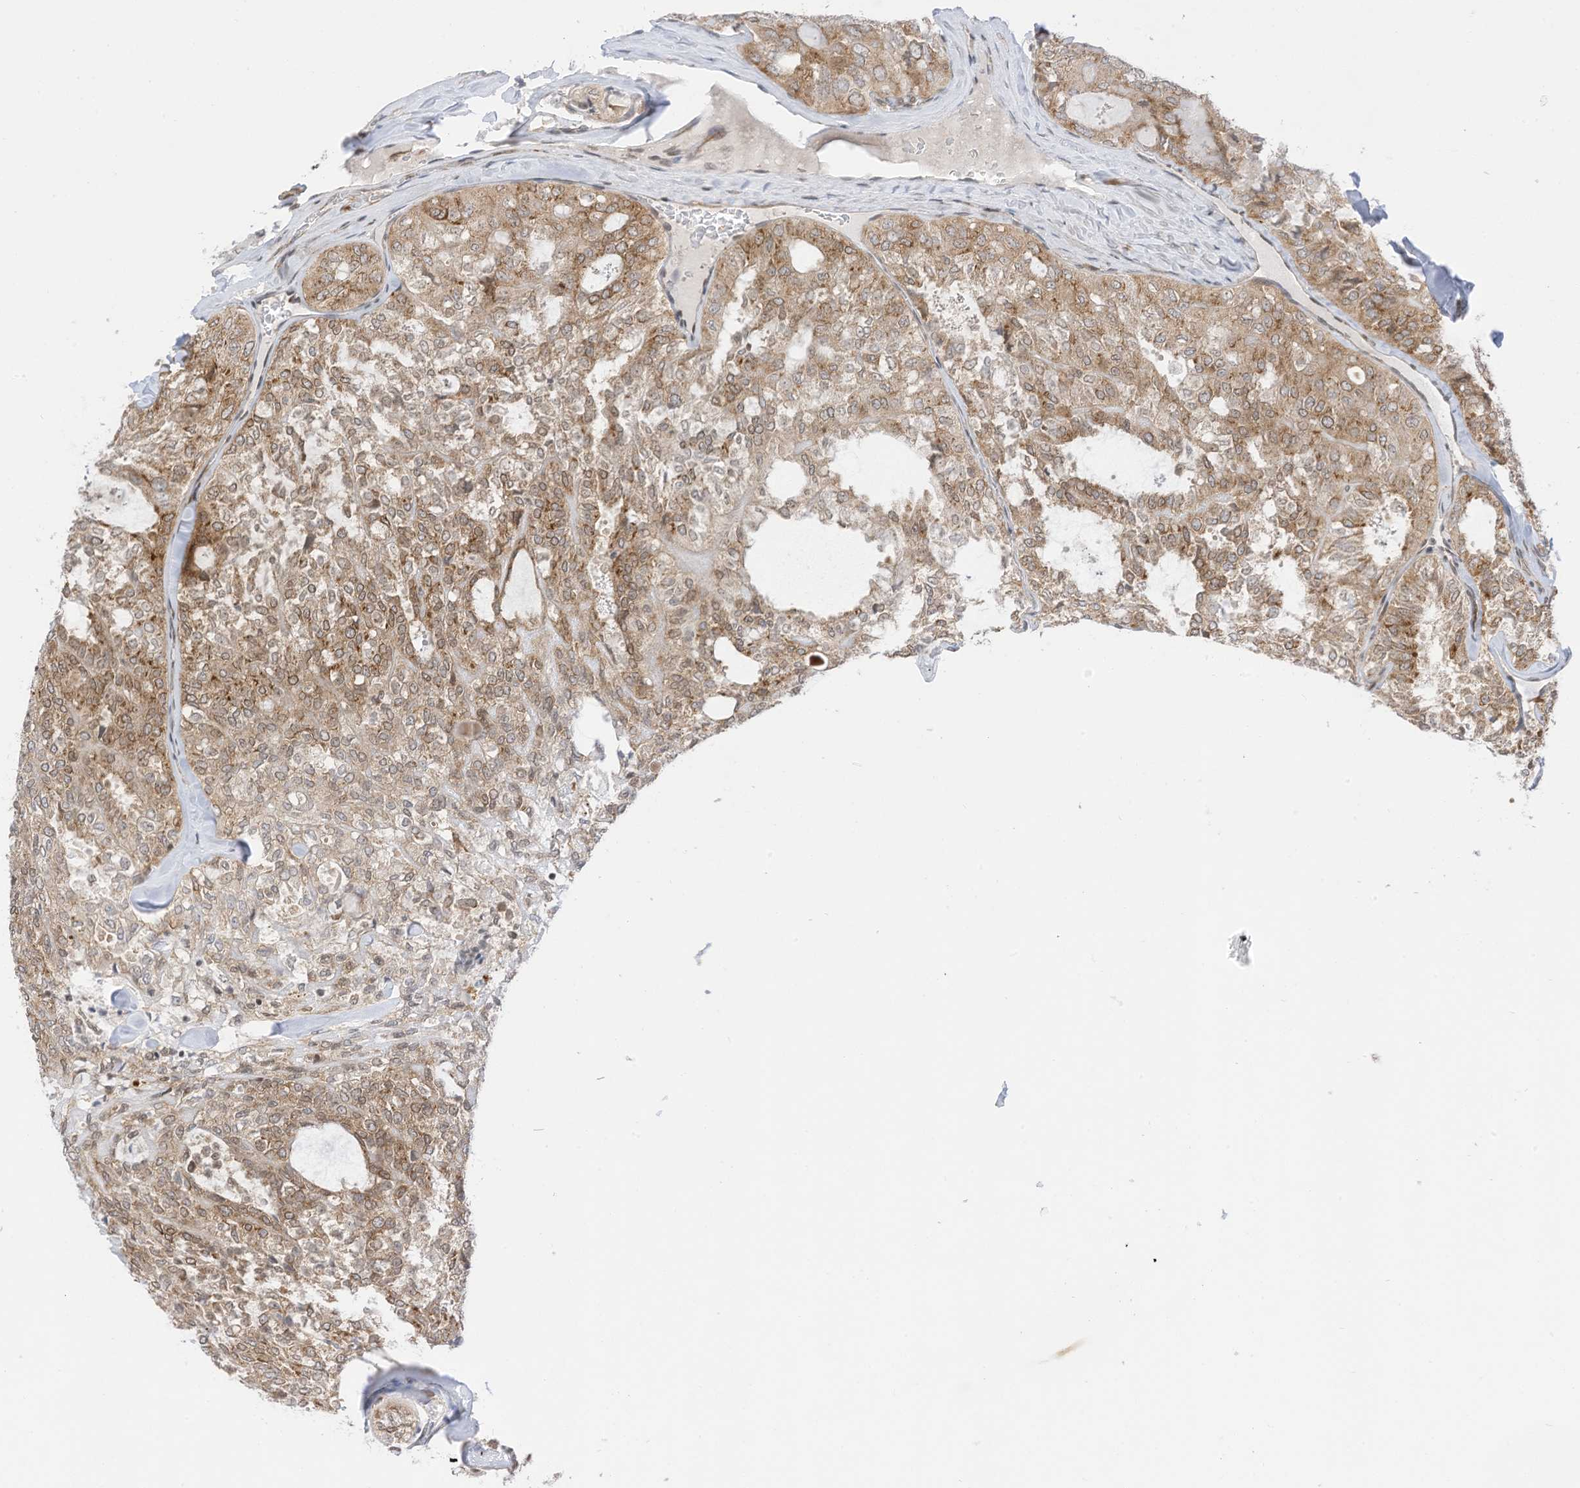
{"staining": {"intensity": "moderate", "quantity": ">75%", "location": "cytoplasmic/membranous"}, "tissue": "thyroid cancer", "cell_type": "Tumor cells", "image_type": "cancer", "snomed": [{"axis": "morphology", "description": "Follicular adenoma carcinoma, NOS"}, {"axis": "topography", "description": "Thyroid gland"}], "caption": "A micrograph of human thyroid cancer stained for a protein shows moderate cytoplasmic/membranous brown staining in tumor cells.", "gene": "EDF1", "patient": {"sex": "male", "age": 75}}